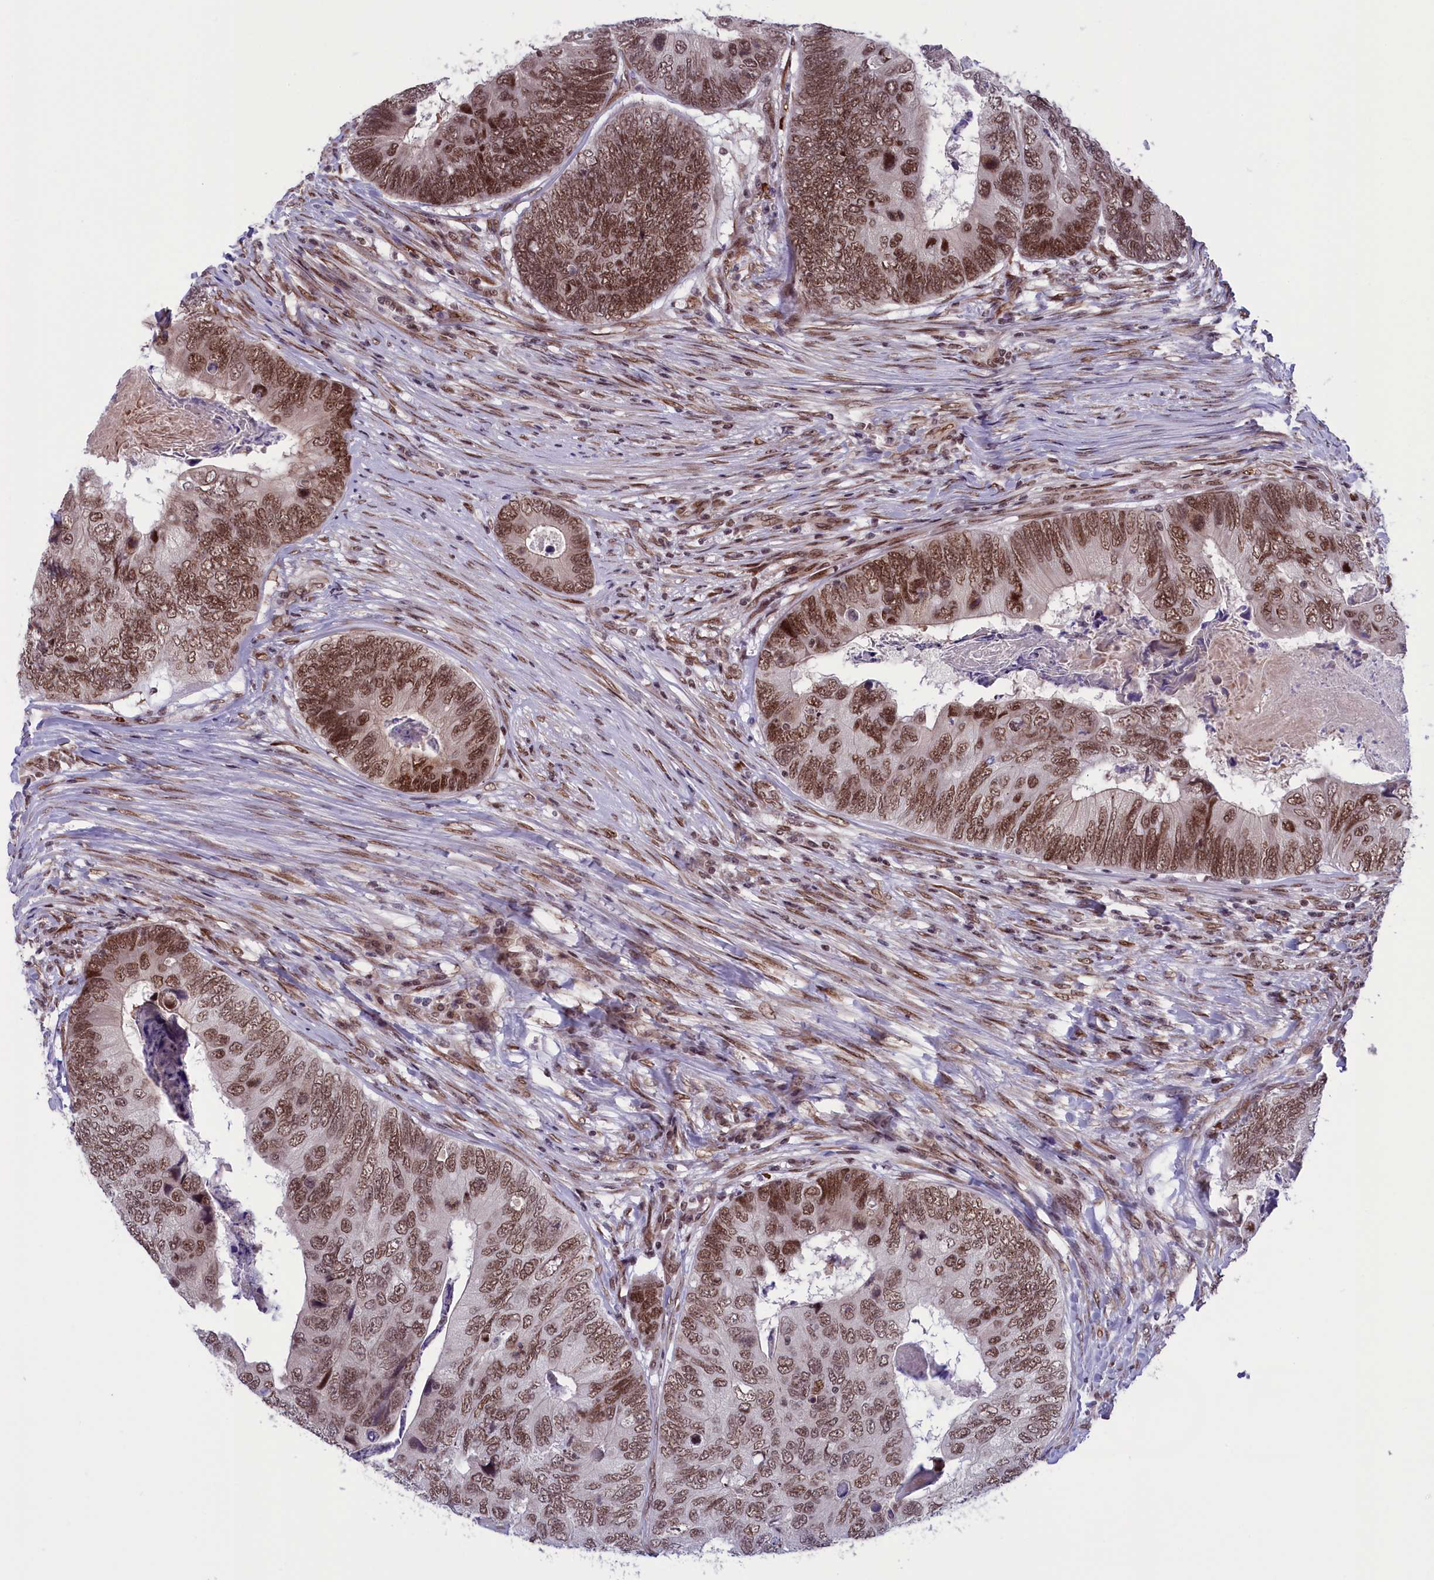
{"staining": {"intensity": "moderate", "quantity": ">75%", "location": "nuclear"}, "tissue": "colorectal cancer", "cell_type": "Tumor cells", "image_type": "cancer", "snomed": [{"axis": "morphology", "description": "Adenocarcinoma, NOS"}, {"axis": "topography", "description": "Colon"}], "caption": "Immunohistochemical staining of colorectal adenocarcinoma exhibits medium levels of moderate nuclear protein positivity in about >75% of tumor cells.", "gene": "MPHOSPH8", "patient": {"sex": "female", "age": 67}}